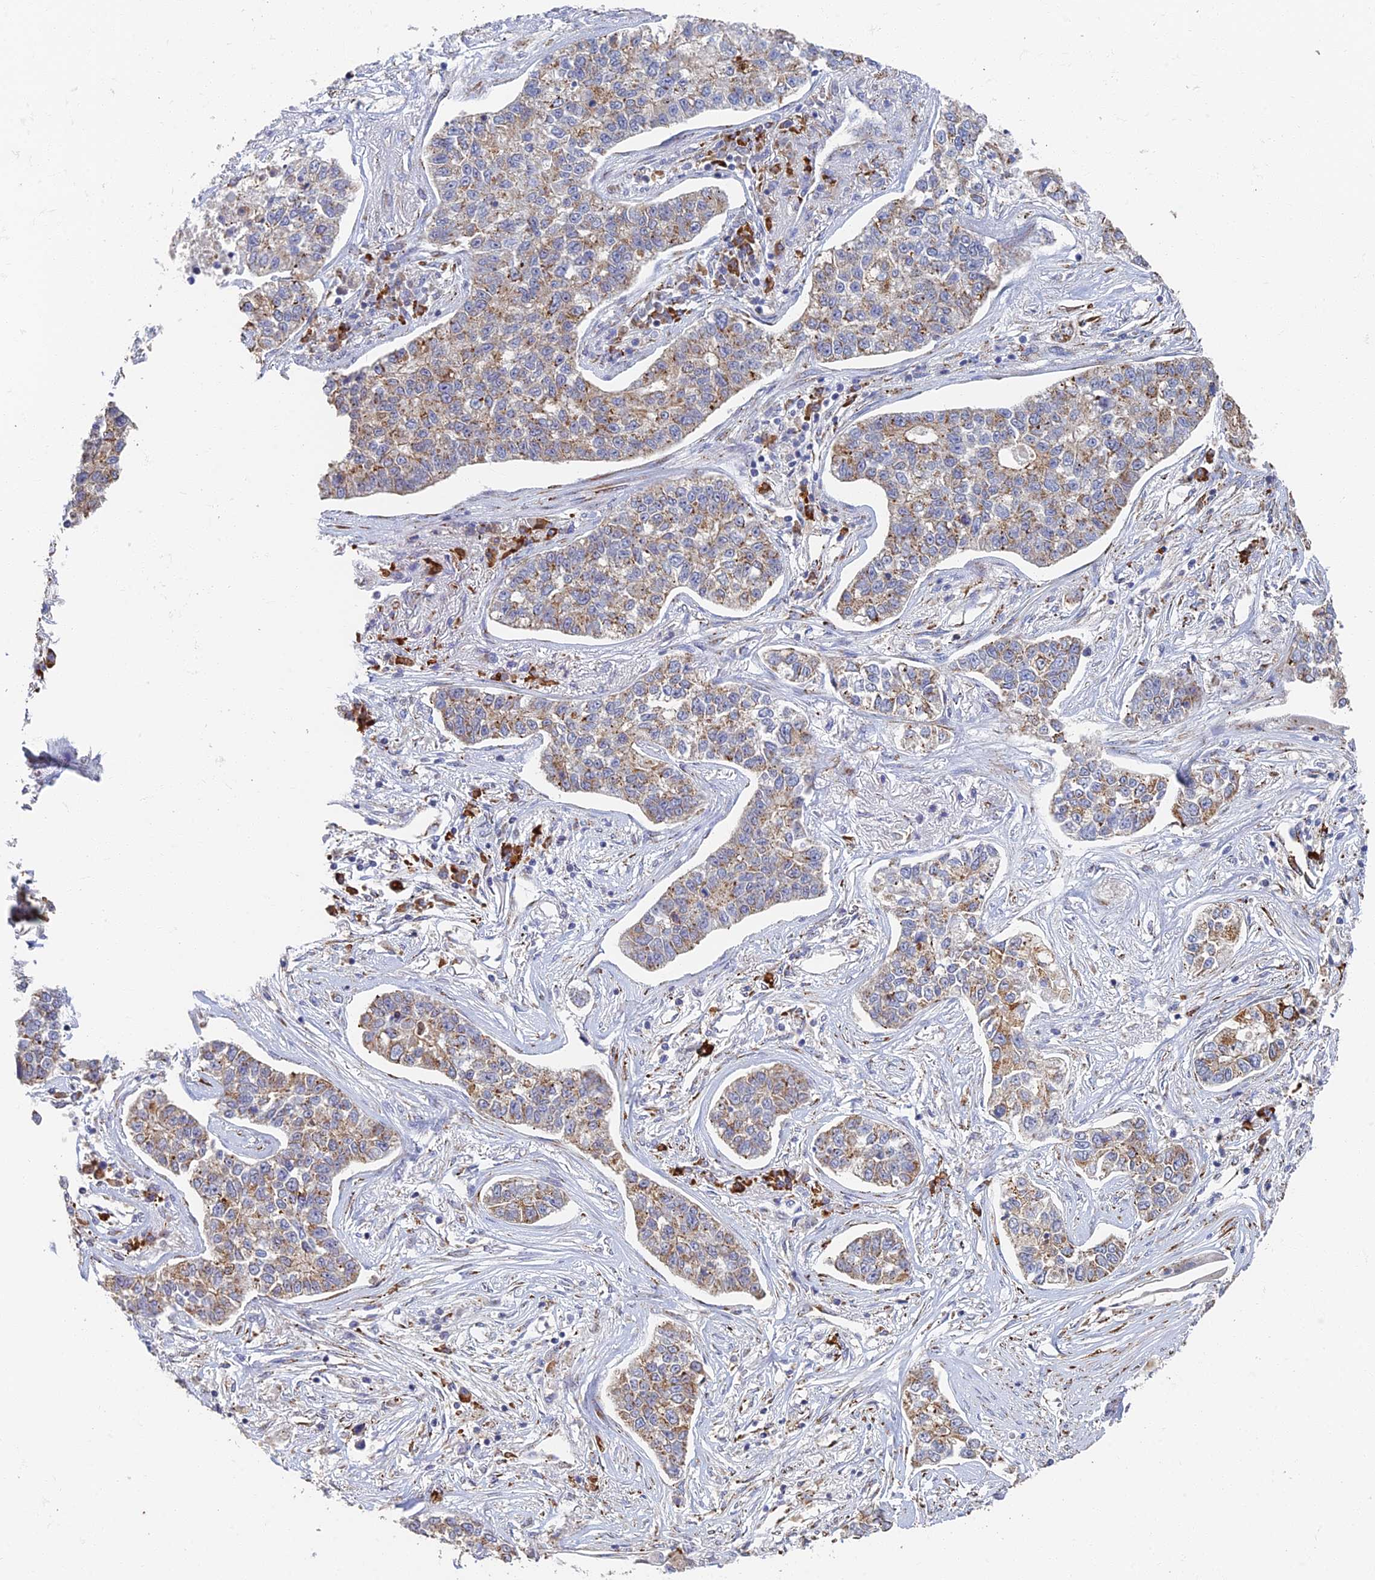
{"staining": {"intensity": "moderate", "quantity": ">75%", "location": "cytoplasmic/membranous"}, "tissue": "lung cancer", "cell_type": "Tumor cells", "image_type": "cancer", "snomed": [{"axis": "morphology", "description": "Adenocarcinoma, NOS"}, {"axis": "topography", "description": "Lung"}], "caption": "About >75% of tumor cells in lung cancer (adenocarcinoma) demonstrate moderate cytoplasmic/membranous protein staining as visualized by brown immunohistochemical staining.", "gene": "GPATCH1", "patient": {"sex": "male", "age": 49}}